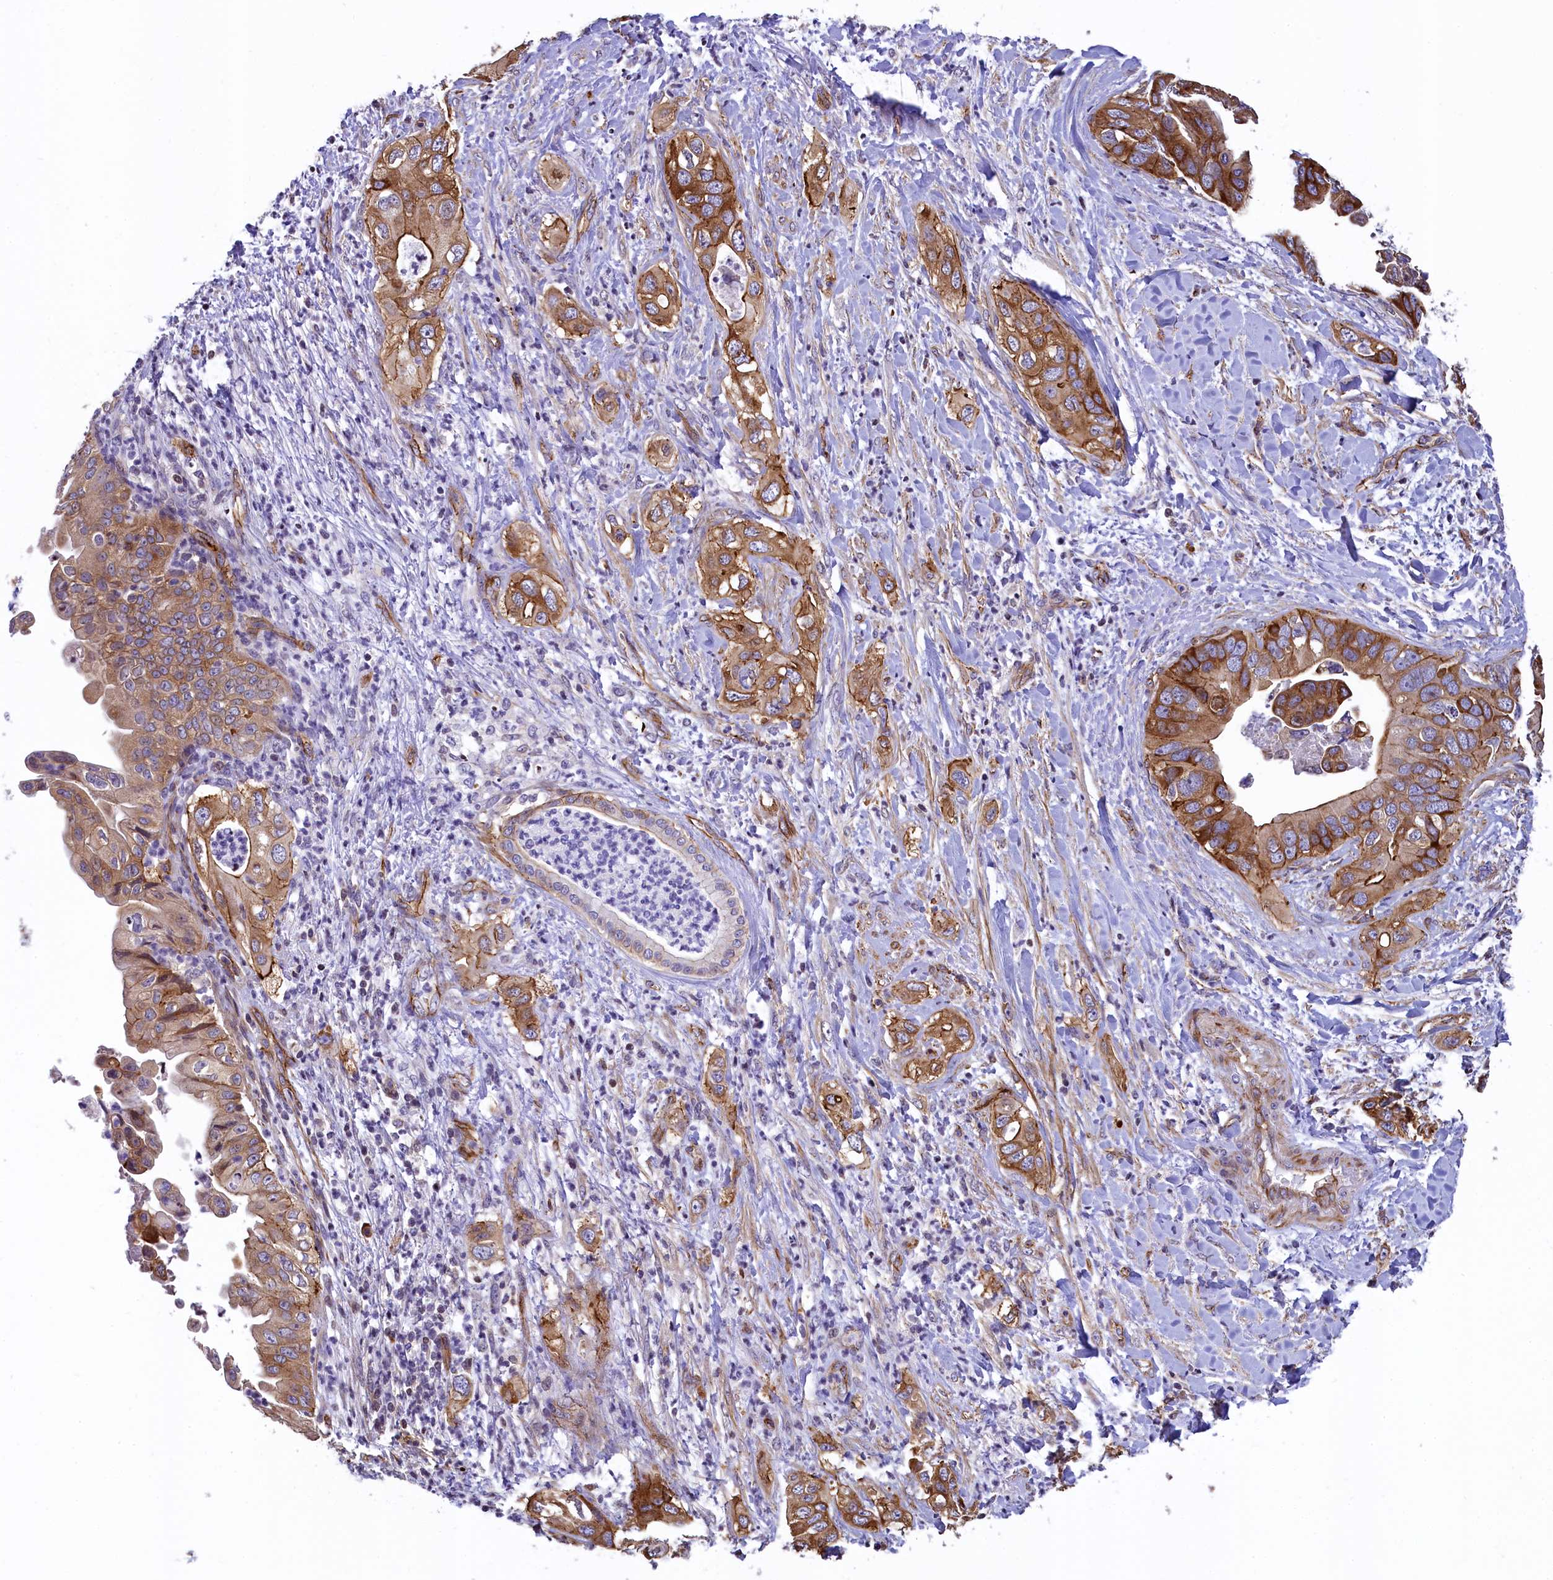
{"staining": {"intensity": "strong", "quantity": ">75%", "location": "cytoplasmic/membranous,nuclear"}, "tissue": "pancreatic cancer", "cell_type": "Tumor cells", "image_type": "cancer", "snomed": [{"axis": "morphology", "description": "Adenocarcinoma, NOS"}, {"axis": "topography", "description": "Pancreas"}], "caption": "Immunohistochemistry (IHC) of pancreatic adenocarcinoma displays high levels of strong cytoplasmic/membranous and nuclear staining in approximately >75% of tumor cells.", "gene": "ZNF2", "patient": {"sex": "female", "age": 78}}